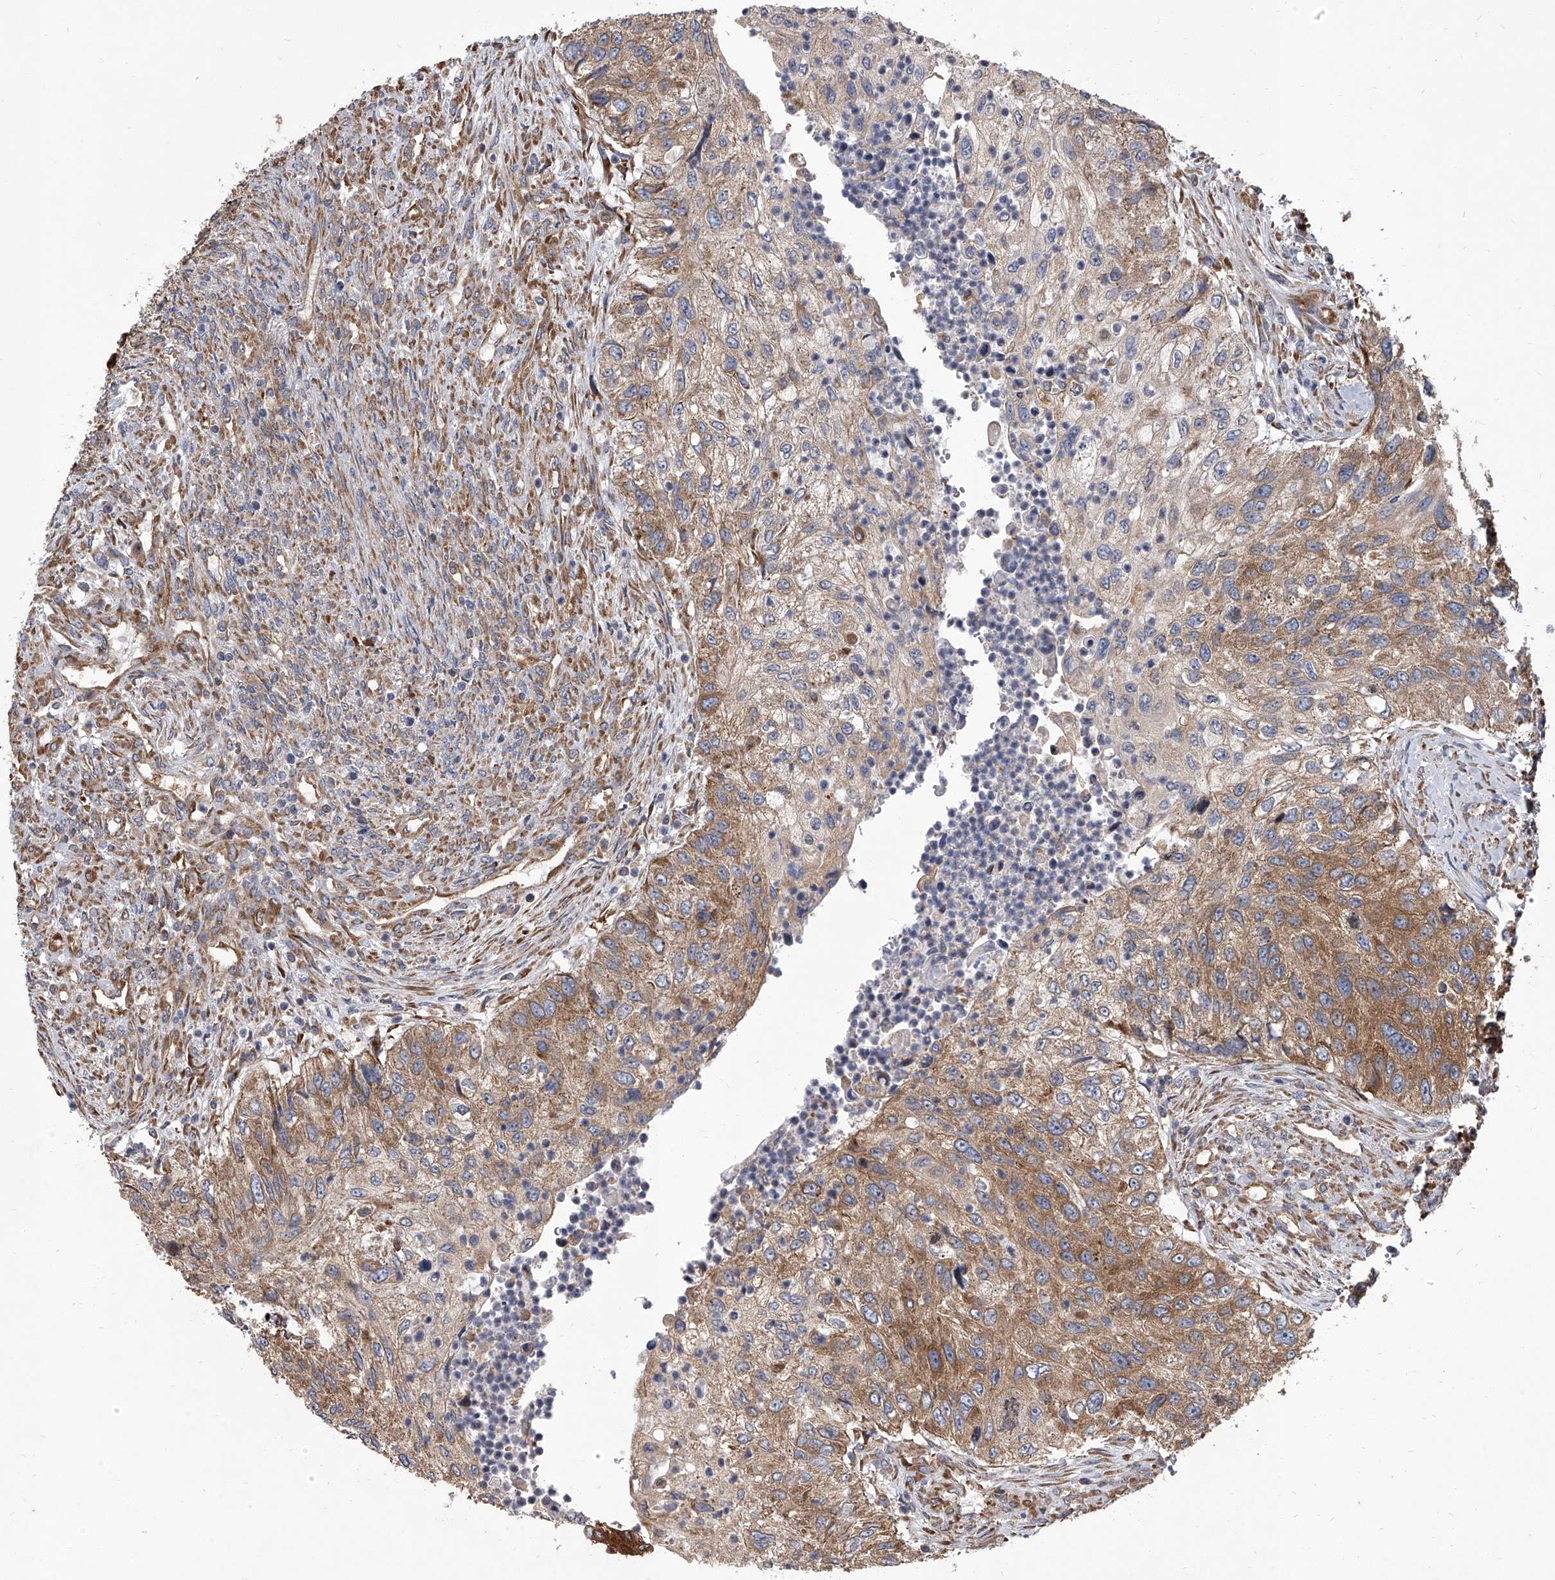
{"staining": {"intensity": "moderate", "quantity": ">75%", "location": "cytoplasmic/membranous"}, "tissue": "urothelial cancer", "cell_type": "Tumor cells", "image_type": "cancer", "snomed": [{"axis": "morphology", "description": "Urothelial carcinoma, High grade"}, {"axis": "topography", "description": "Urinary bladder"}], "caption": "Immunohistochemistry of human high-grade urothelial carcinoma exhibits medium levels of moderate cytoplasmic/membranous positivity in approximately >75% of tumor cells.", "gene": "EIF2S2", "patient": {"sex": "female", "age": 60}}